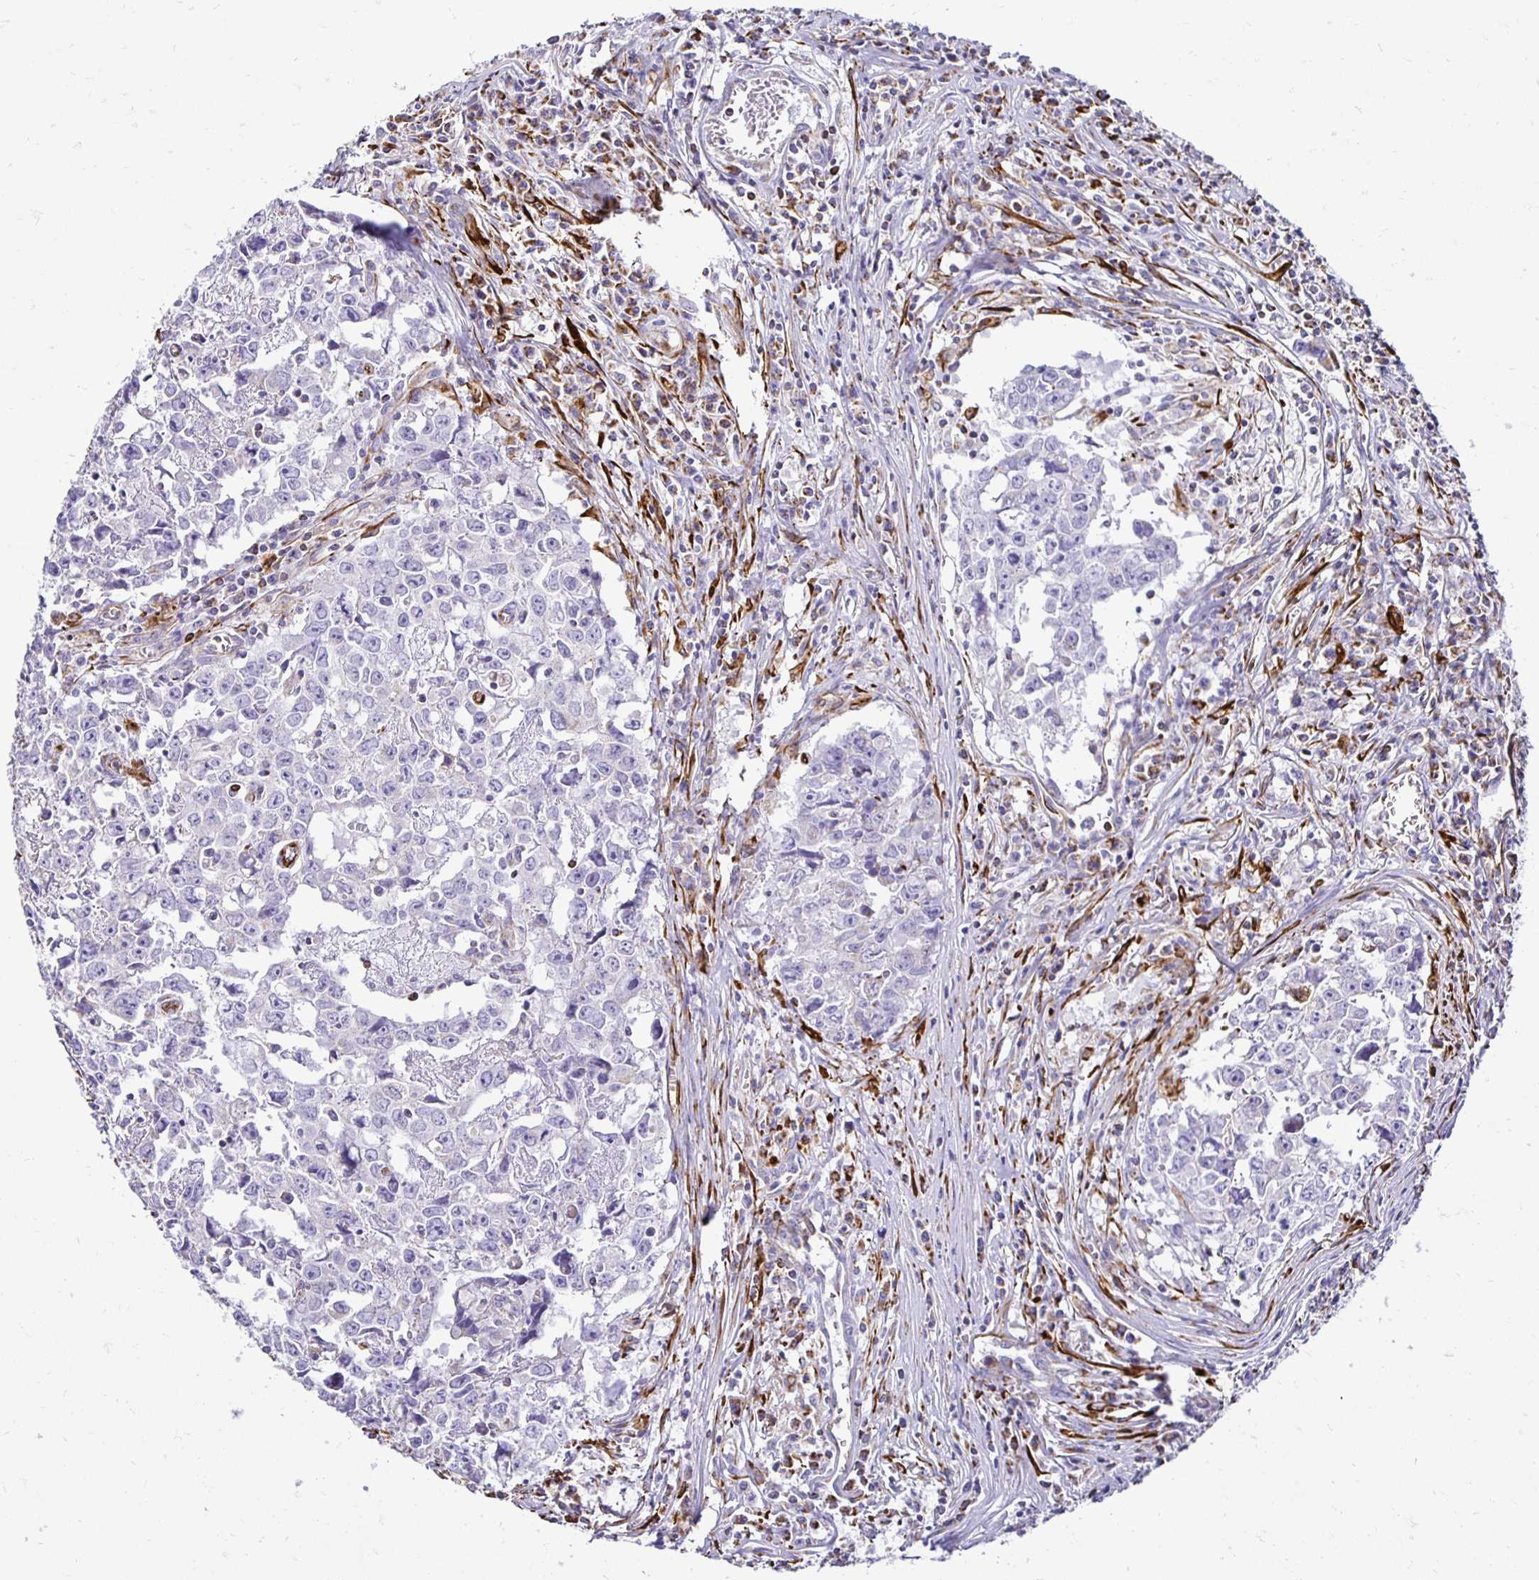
{"staining": {"intensity": "negative", "quantity": "none", "location": "none"}, "tissue": "testis cancer", "cell_type": "Tumor cells", "image_type": "cancer", "snomed": [{"axis": "morphology", "description": "Carcinoma, Embryonal, NOS"}, {"axis": "topography", "description": "Testis"}], "caption": "The image exhibits no significant staining in tumor cells of testis cancer (embryonal carcinoma).", "gene": "PLAAT2", "patient": {"sex": "male", "age": 22}}